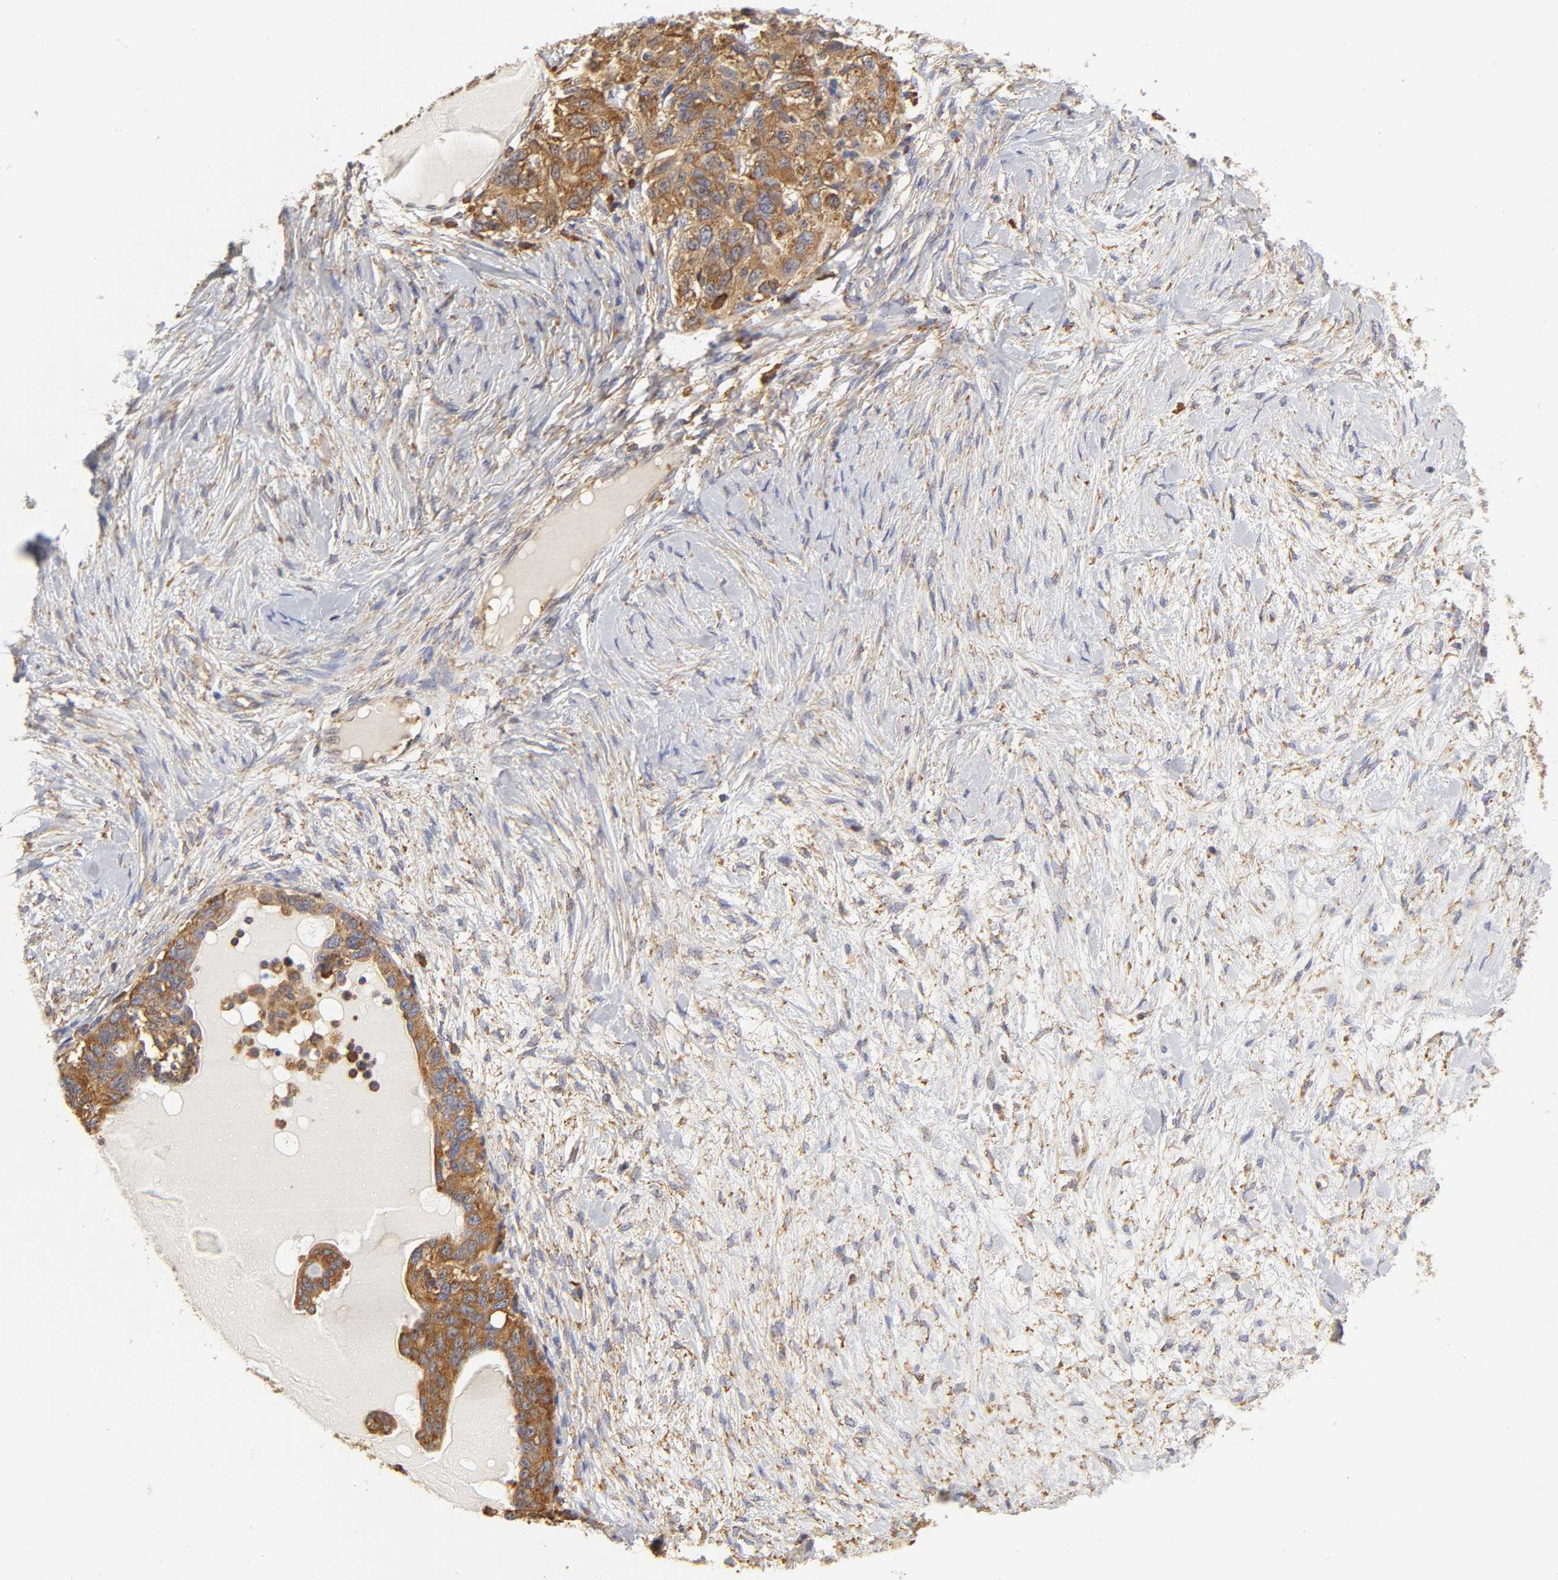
{"staining": {"intensity": "strong", "quantity": ">75%", "location": "cytoplasmic/membranous"}, "tissue": "ovarian cancer", "cell_type": "Tumor cells", "image_type": "cancer", "snomed": [{"axis": "morphology", "description": "Cystadenocarcinoma, serous, NOS"}, {"axis": "topography", "description": "Ovary"}], "caption": "Tumor cells show high levels of strong cytoplasmic/membranous positivity in approximately >75% of cells in ovarian serous cystadenocarcinoma.", "gene": "RPL14", "patient": {"sex": "female", "age": 82}}